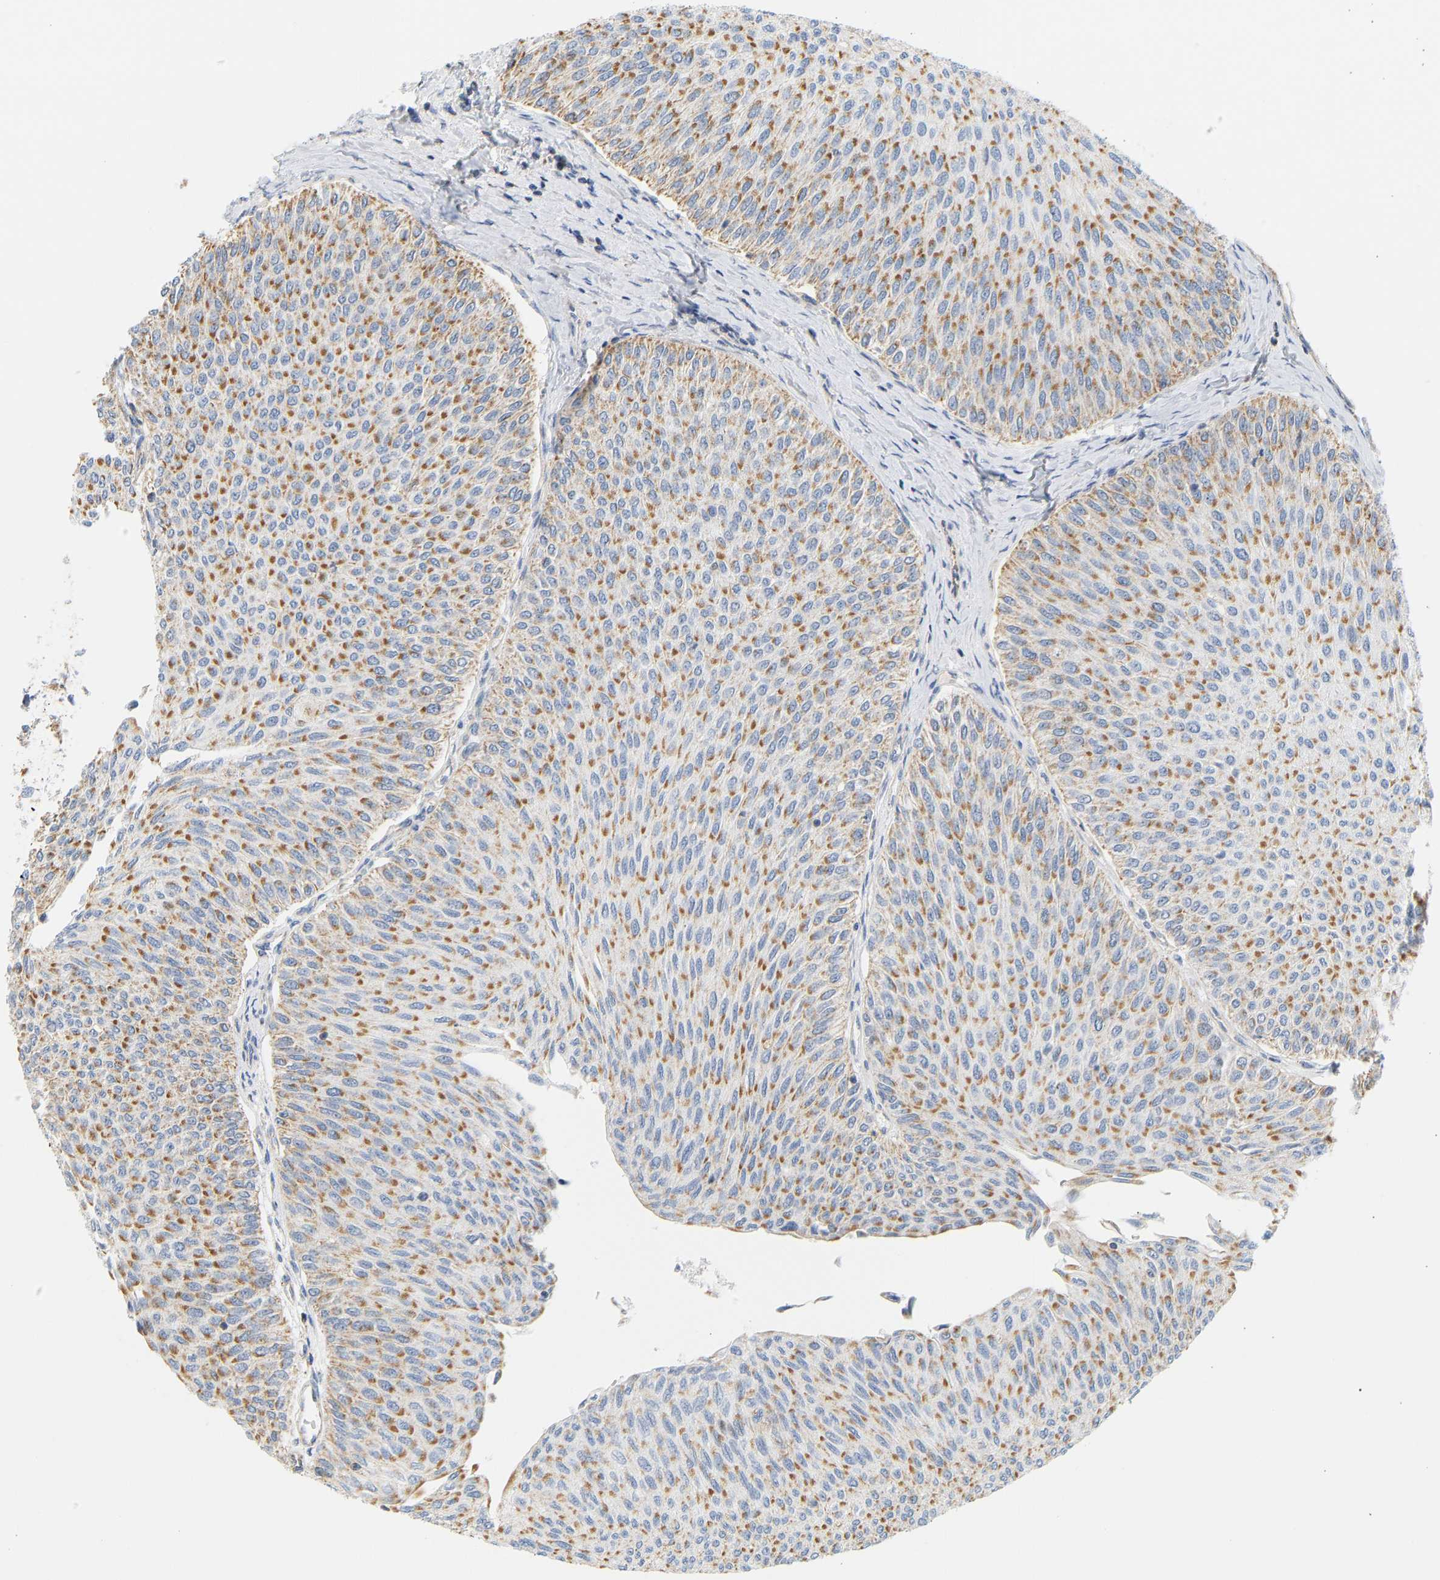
{"staining": {"intensity": "moderate", "quantity": ">75%", "location": "cytoplasmic/membranous"}, "tissue": "urothelial cancer", "cell_type": "Tumor cells", "image_type": "cancer", "snomed": [{"axis": "morphology", "description": "Urothelial carcinoma, Low grade"}, {"axis": "topography", "description": "Urinary bladder"}], "caption": "Brown immunohistochemical staining in human low-grade urothelial carcinoma exhibits moderate cytoplasmic/membranous expression in about >75% of tumor cells.", "gene": "GRPEL2", "patient": {"sex": "male", "age": 78}}